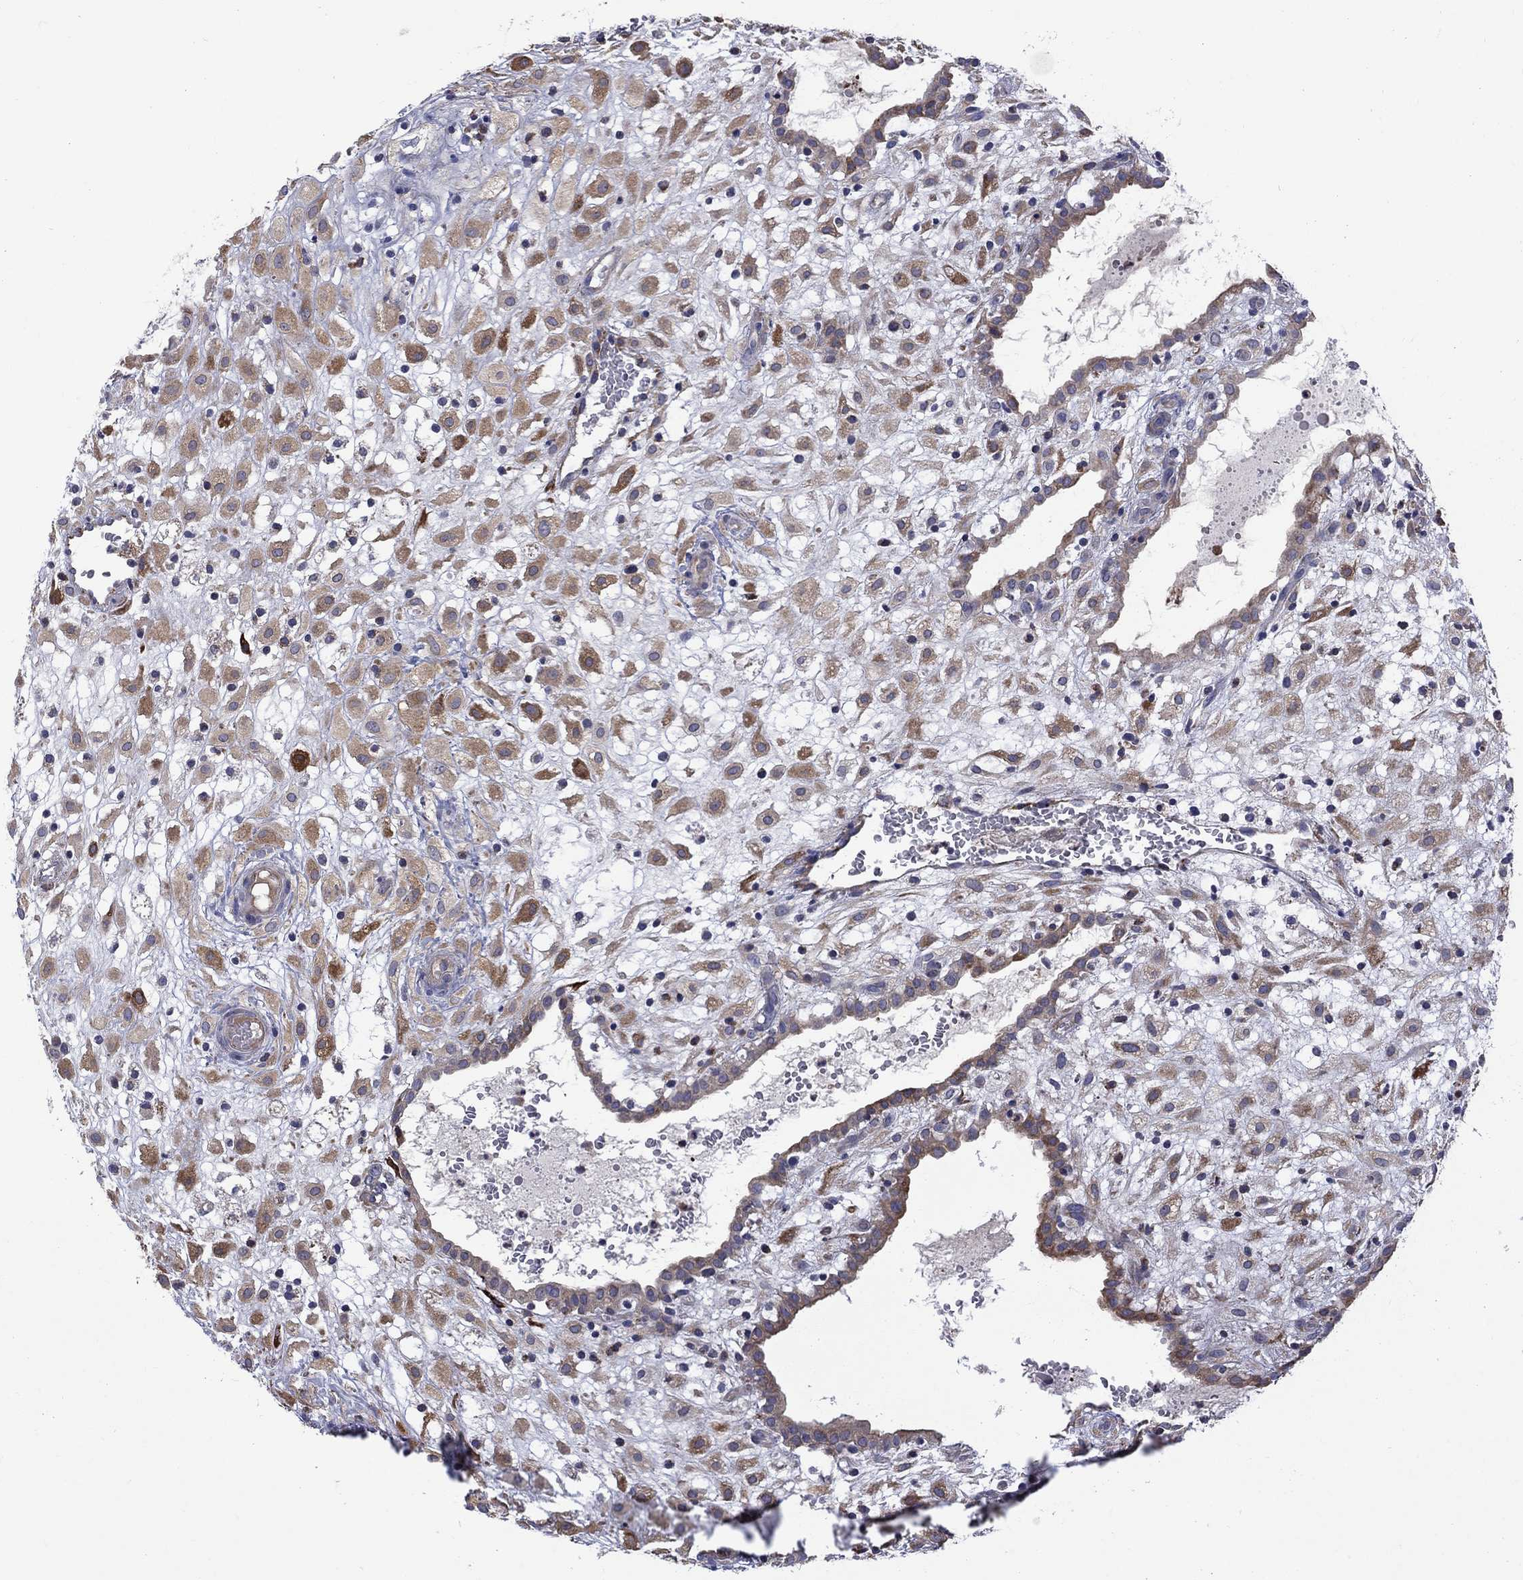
{"staining": {"intensity": "moderate", "quantity": "25%-75%", "location": "cytoplasmic/membranous"}, "tissue": "placenta", "cell_type": "Decidual cells", "image_type": "normal", "snomed": [{"axis": "morphology", "description": "Normal tissue, NOS"}, {"axis": "topography", "description": "Placenta"}], "caption": "Immunohistochemistry (IHC) histopathology image of benign placenta stained for a protein (brown), which shows medium levels of moderate cytoplasmic/membranous expression in about 25%-75% of decidual cells.", "gene": "ASNS", "patient": {"sex": "female", "age": 24}}